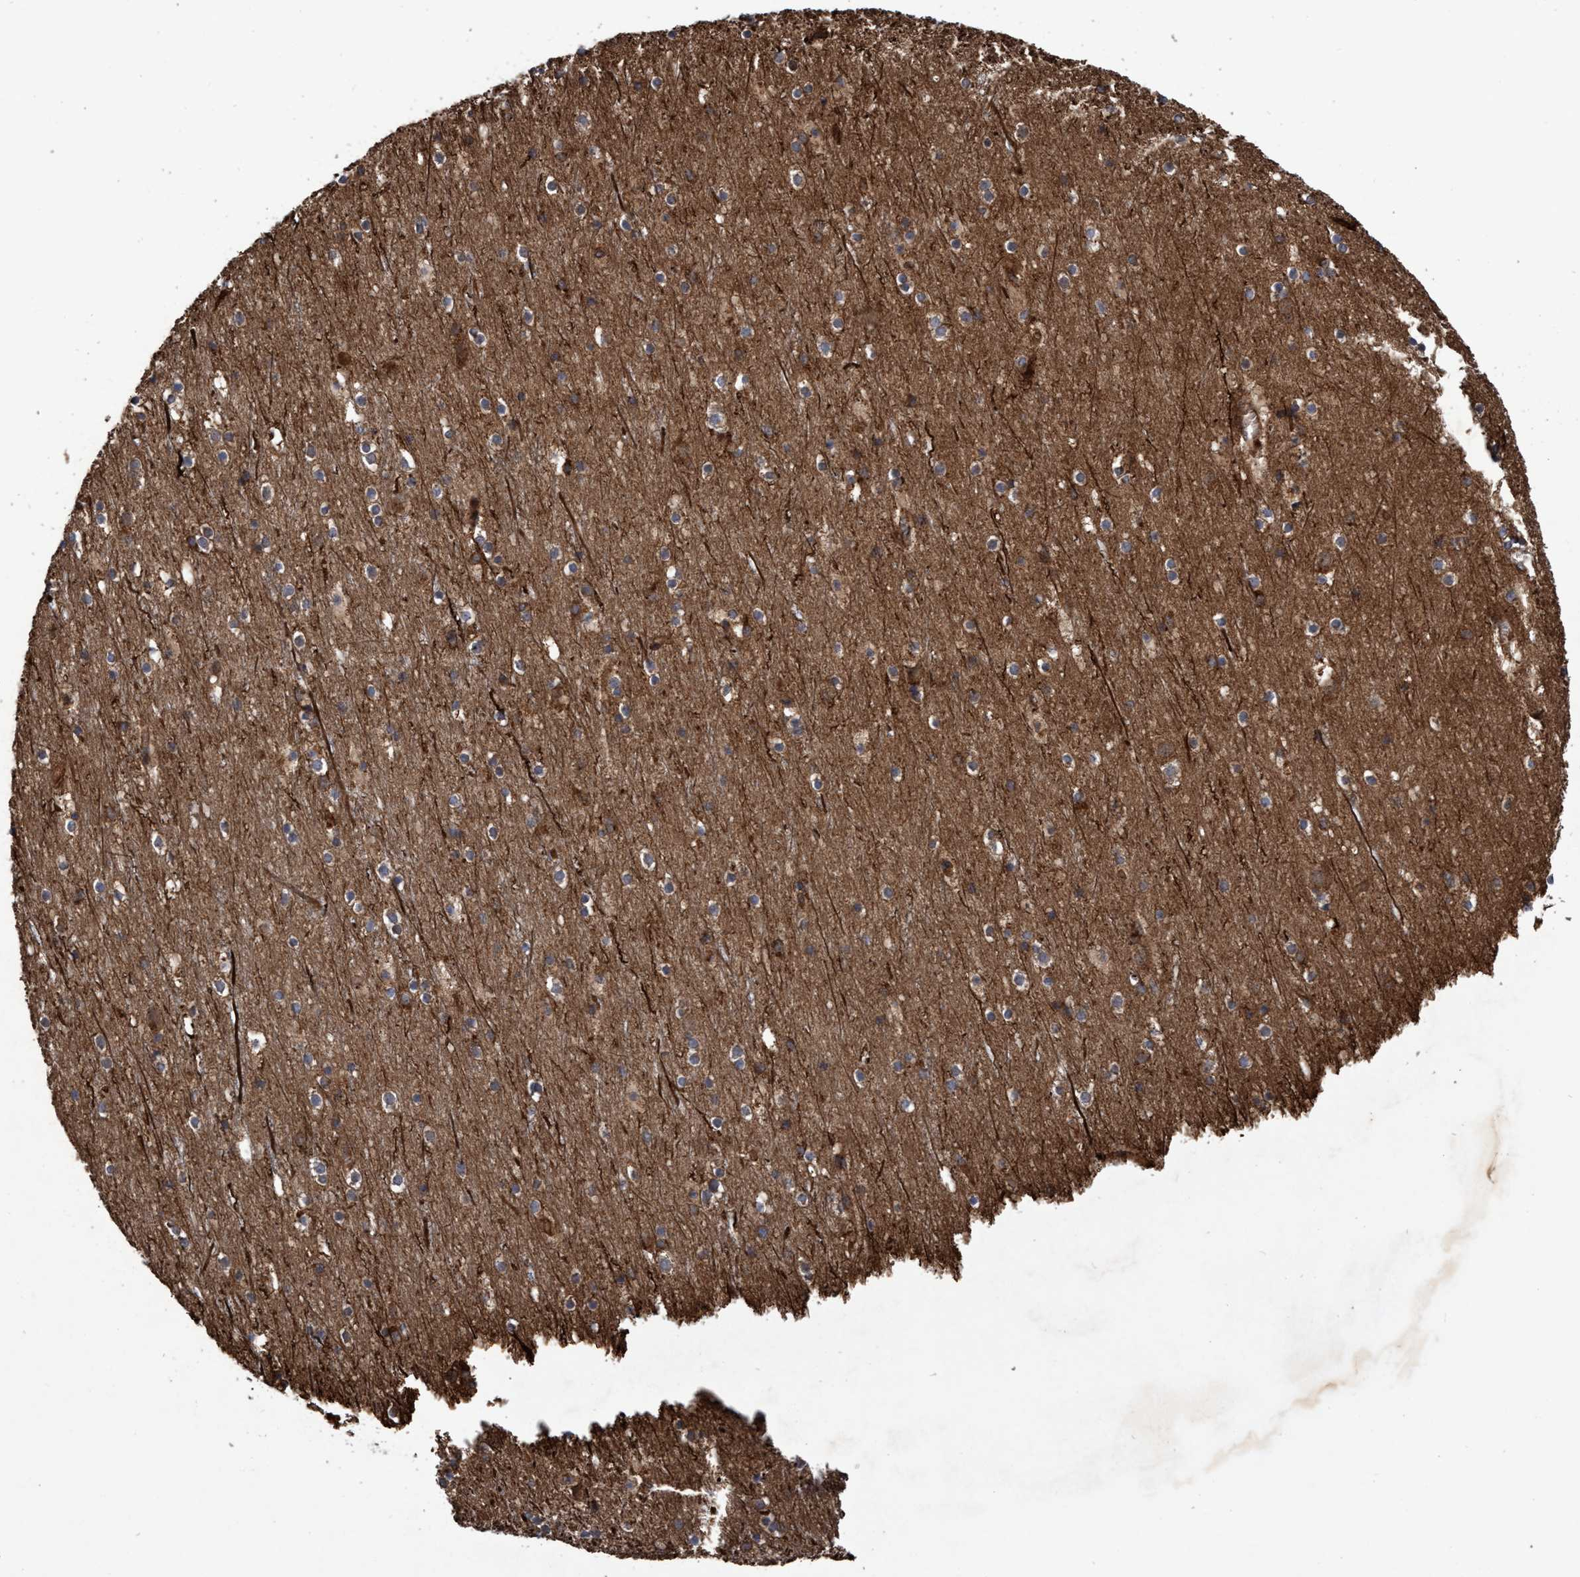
{"staining": {"intensity": "strong", "quantity": ">75%", "location": "cytoplasmic/membranous"}, "tissue": "cerebral cortex", "cell_type": "Endothelial cells", "image_type": "normal", "snomed": [{"axis": "morphology", "description": "Normal tissue, NOS"}, {"axis": "topography", "description": "Cerebral cortex"}], "caption": "Immunohistochemistry (IHC) of normal human cerebral cortex reveals high levels of strong cytoplasmic/membranous positivity in approximately >75% of endothelial cells.", "gene": "CHMP6", "patient": {"sex": "male", "age": 45}}